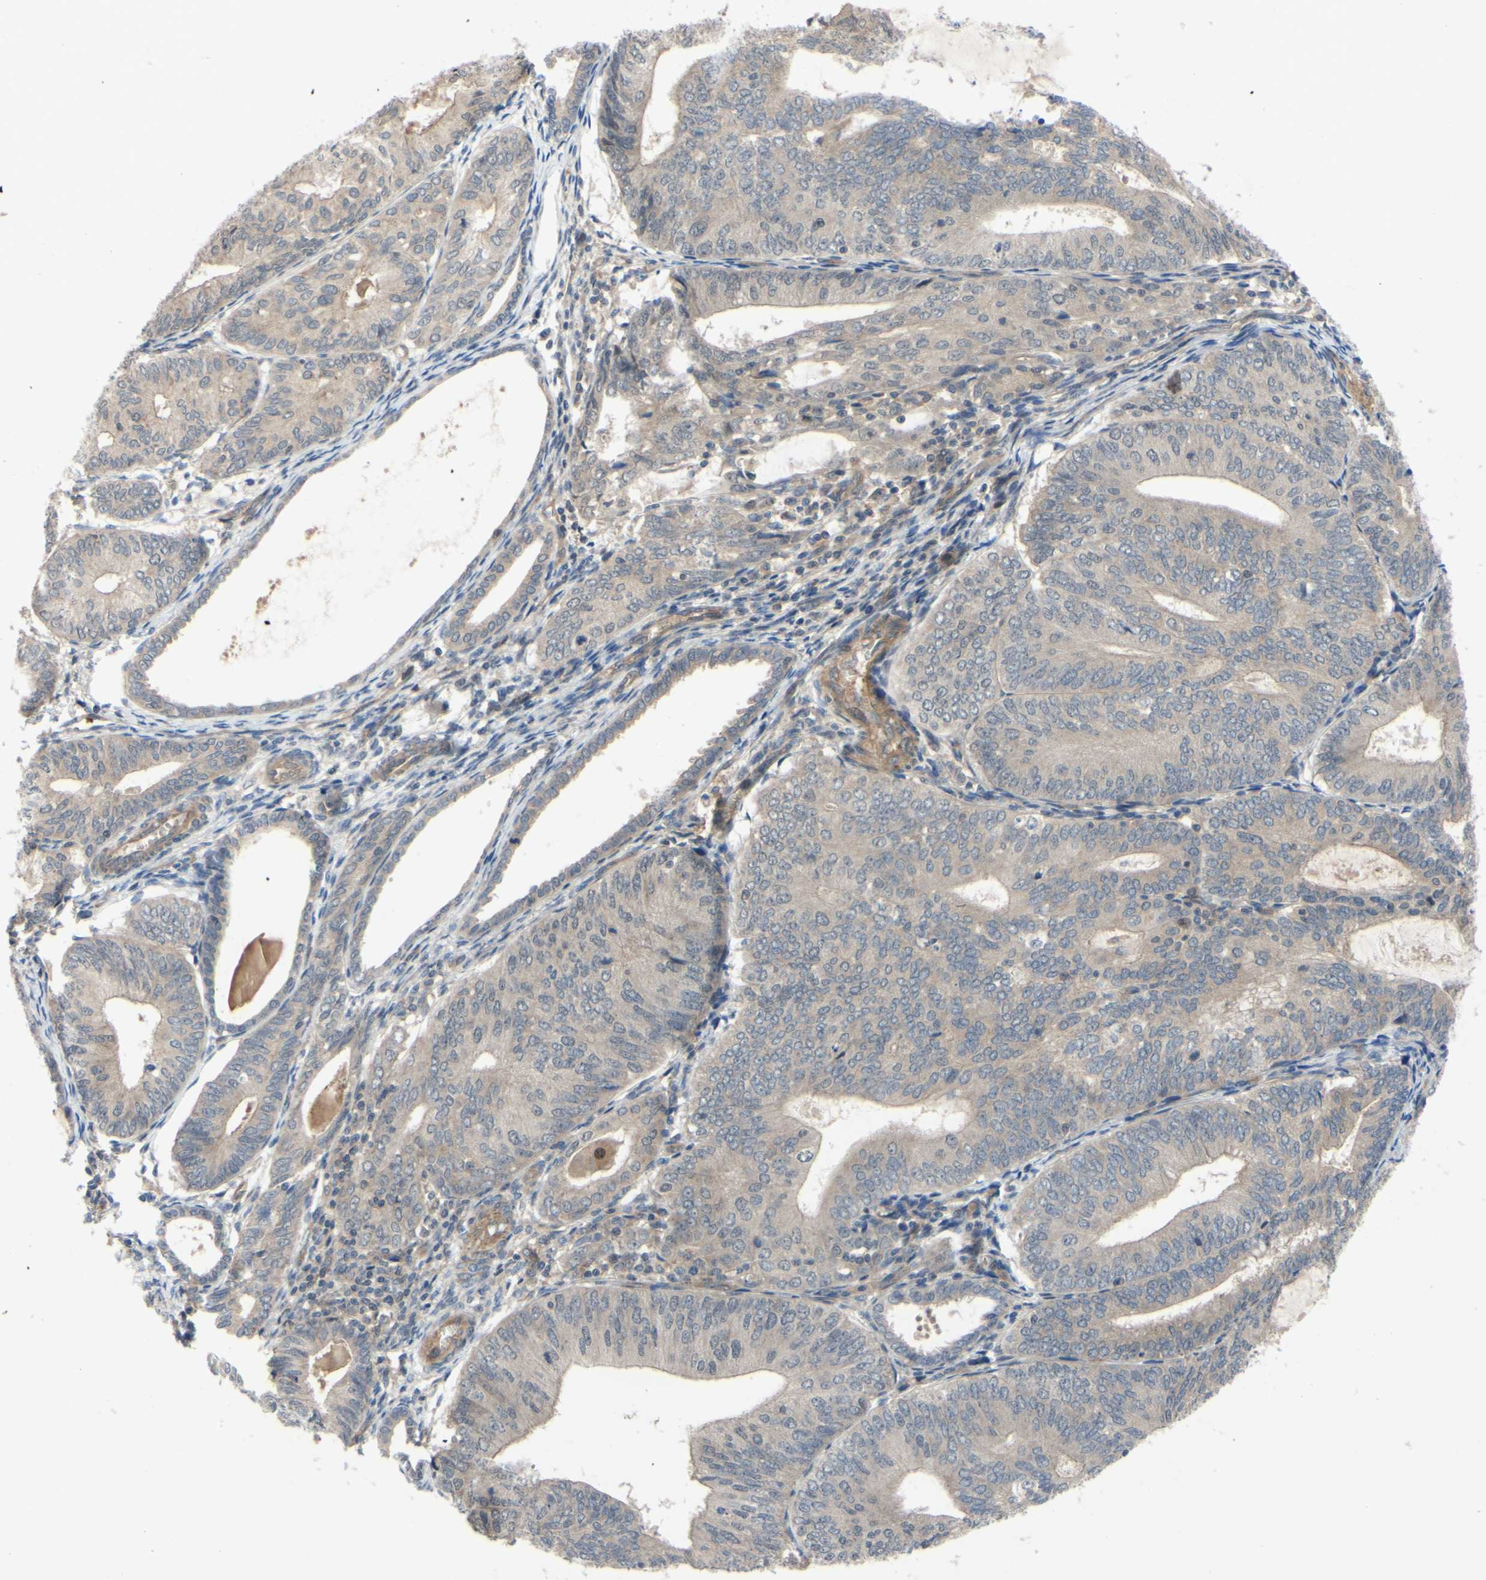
{"staining": {"intensity": "moderate", "quantity": "25%-75%", "location": "cytoplasmic/membranous"}, "tissue": "endometrial cancer", "cell_type": "Tumor cells", "image_type": "cancer", "snomed": [{"axis": "morphology", "description": "Adenocarcinoma, NOS"}, {"axis": "topography", "description": "Endometrium"}], "caption": "Immunohistochemical staining of human endometrial adenocarcinoma exhibits moderate cytoplasmic/membranous protein staining in about 25%-75% of tumor cells. The protein is stained brown, and the nuclei are stained in blue (DAB IHC with brightfield microscopy, high magnification).", "gene": "COMMD9", "patient": {"sex": "female", "age": 81}}